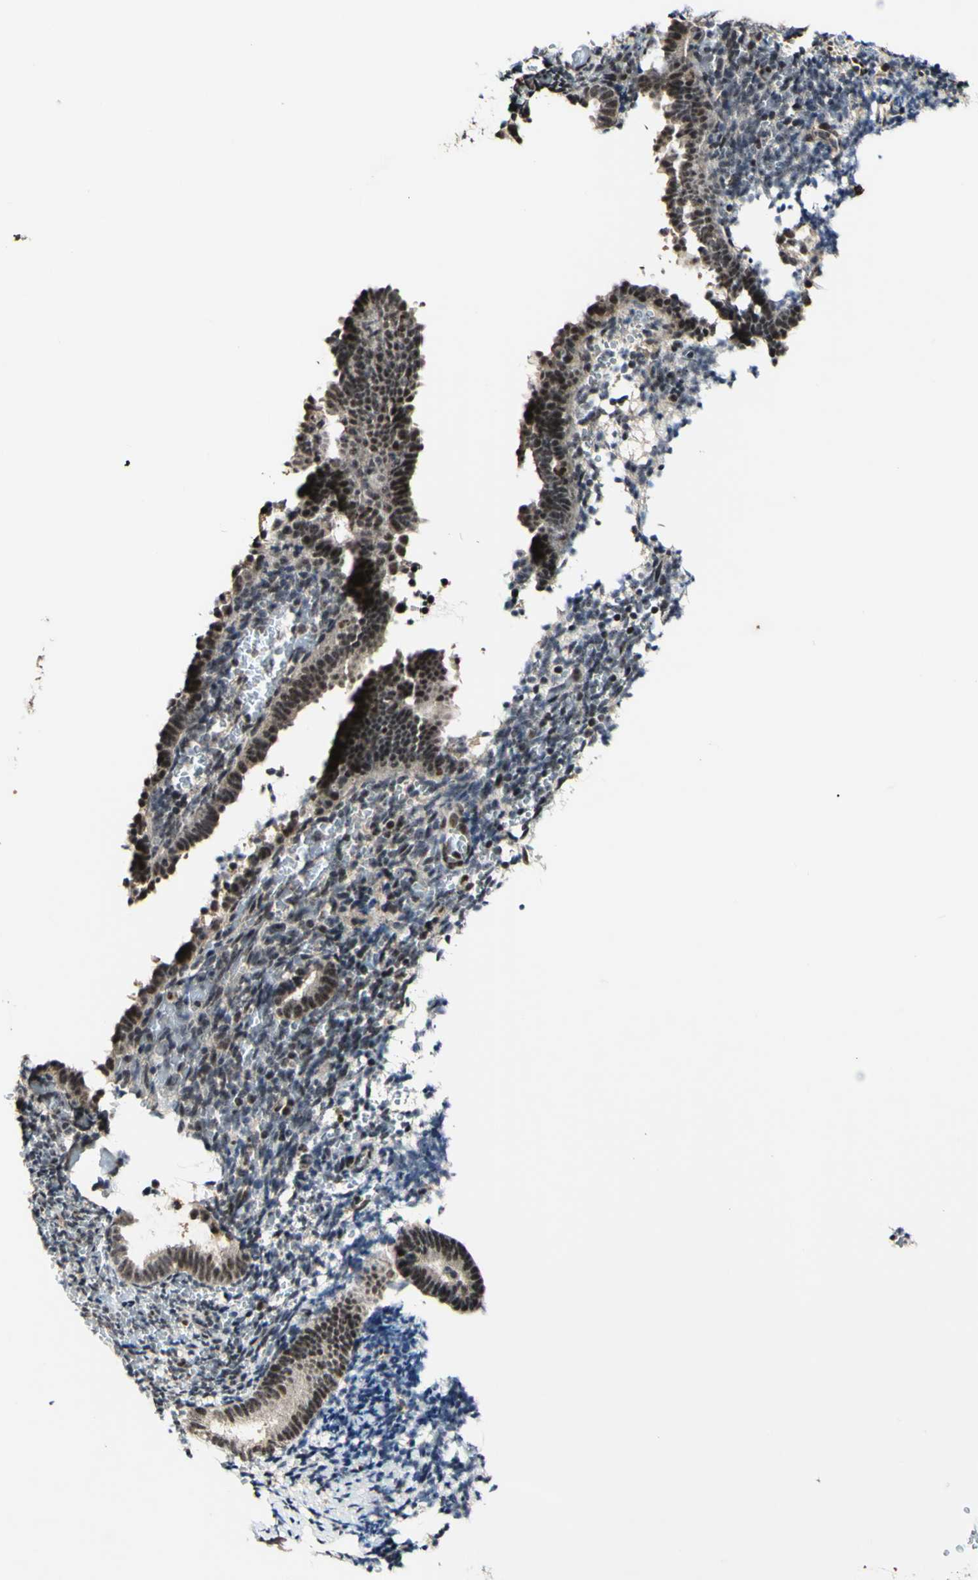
{"staining": {"intensity": "weak", "quantity": "25%-75%", "location": "cytoplasmic/membranous,nuclear"}, "tissue": "endometrium", "cell_type": "Cells in endometrial stroma", "image_type": "normal", "snomed": [{"axis": "morphology", "description": "Normal tissue, NOS"}, {"axis": "topography", "description": "Endometrium"}], "caption": "Immunohistochemistry (IHC) (DAB) staining of normal endometrium demonstrates weak cytoplasmic/membranous,nuclear protein expression in about 25%-75% of cells in endometrial stroma.", "gene": "POLR2F", "patient": {"sex": "female", "age": 51}}